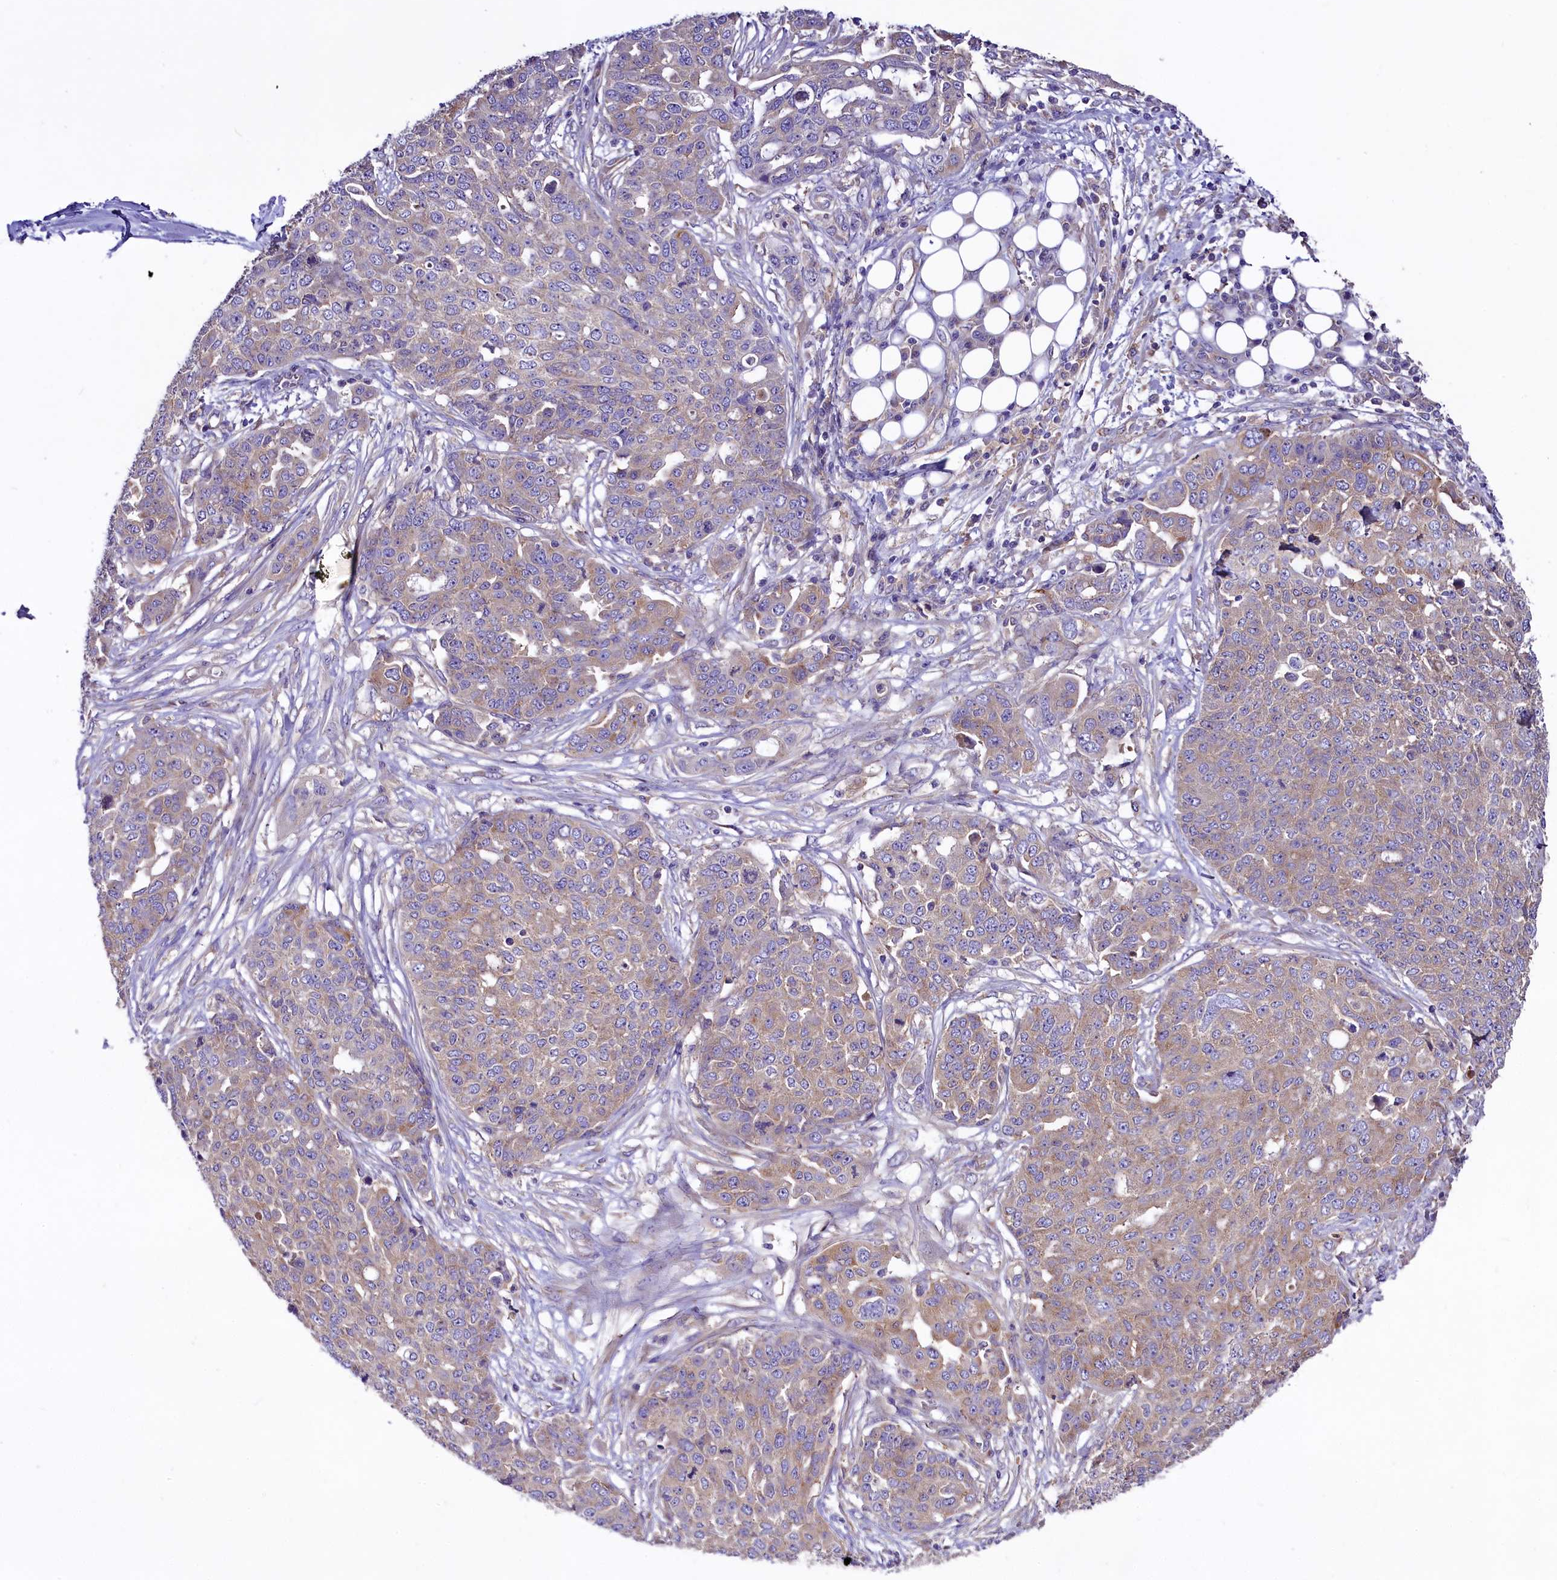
{"staining": {"intensity": "weak", "quantity": "<25%", "location": "cytoplasmic/membranous"}, "tissue": "ovarian cancer", "cell_type": "Tumor cells", "image_type": "cancer", "snomed": [{"axis": "morphology", "description": "Cystadenocarcinoma, serous, NOS"}, {"axis": "topography", "description": "Soft tissue"}, {"axis": "topography", "description": "Ovary"}], "caption": "Histopathology image shows no protein positivity in tumor cells of serous cystadenocarcinoma (ovarian) tissue.", "gene": "PEMT", "patient": {"sex": "female", "age": 57}}